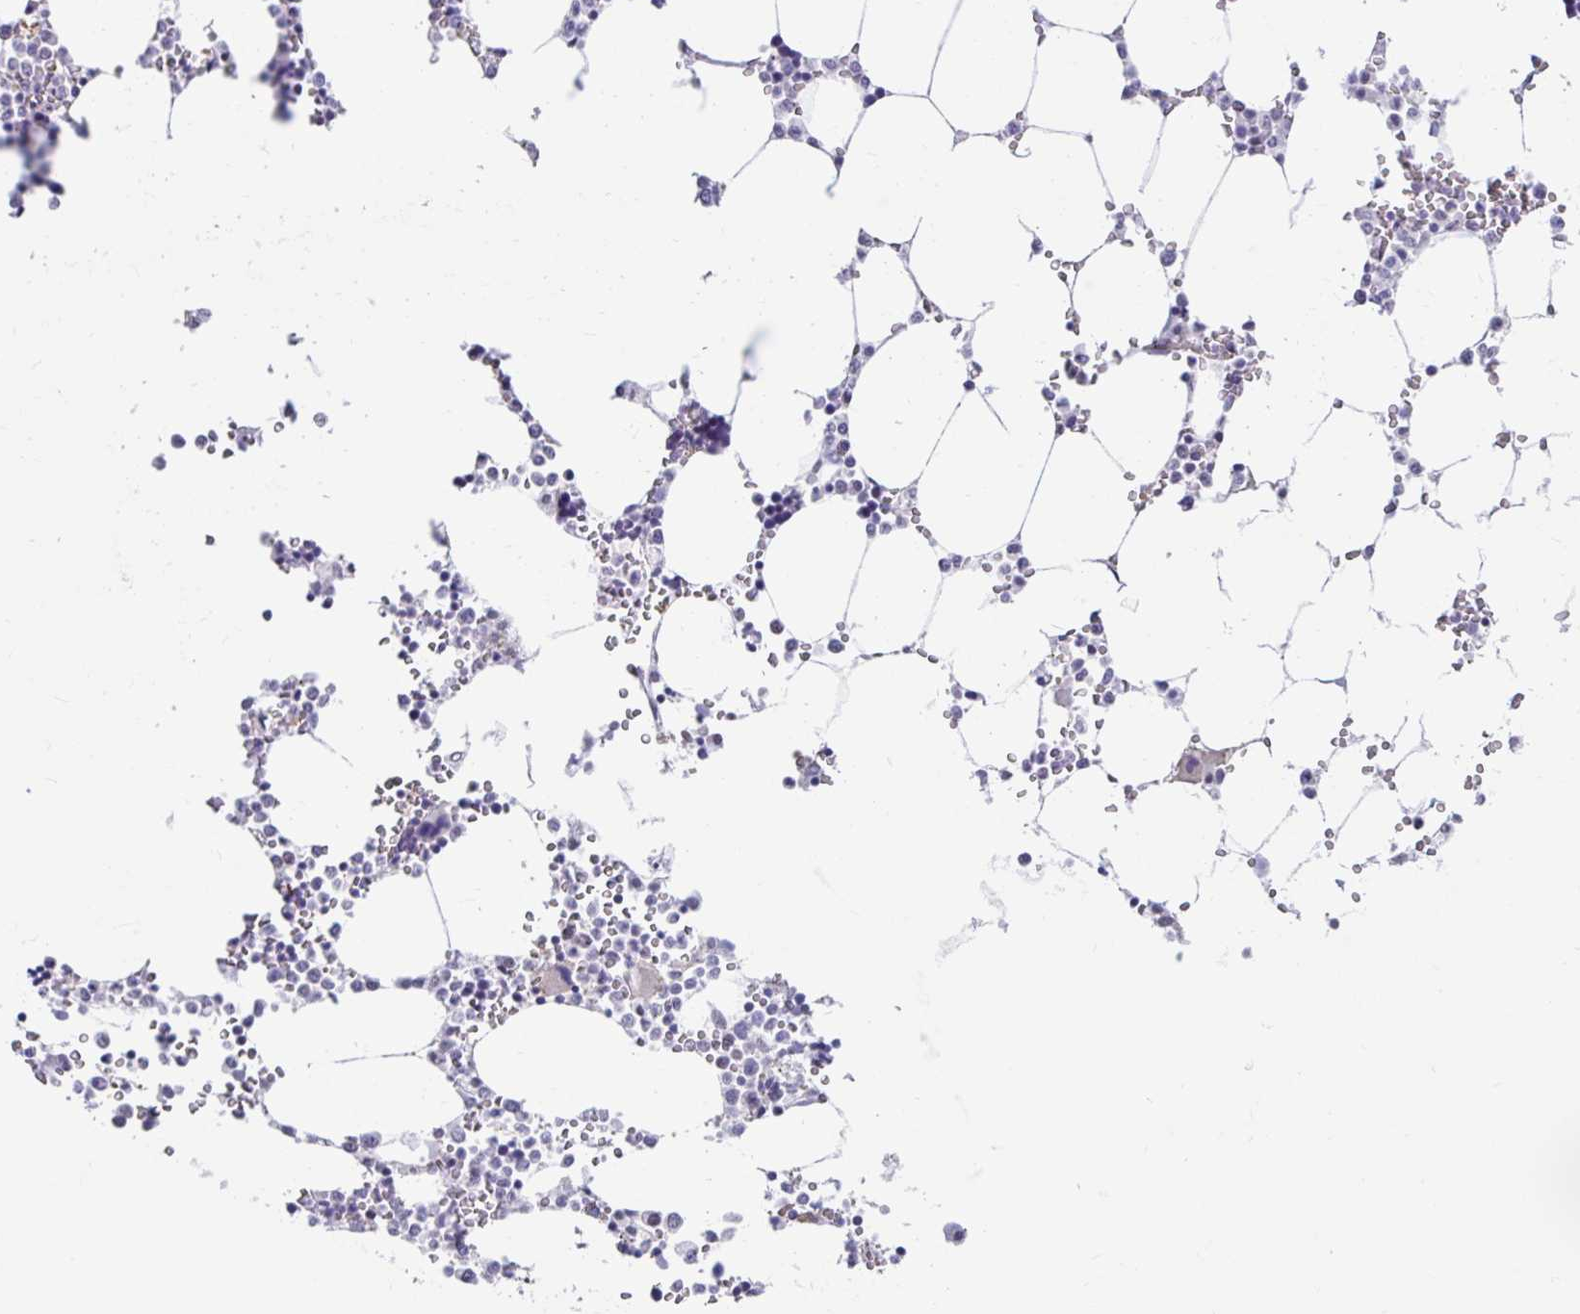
{"staining": {"intensity": "negative", "quantity": "none", "location": "none"}, "tissue": "bone marrow", "cell_type": "Hematopoietic cells", "image_type": "normal", "snomed": [{"axis": "morphology", "description": "Normal tissue, NOS"}, {"axis": "topography", "description": "Bone marrow"}], "caption": "The histopathology image displays no staining of hematopoietic cells in unremarkable bone marrow.", "gene": "DCAF17", "patient": {"sex": "male", "age": 64}}